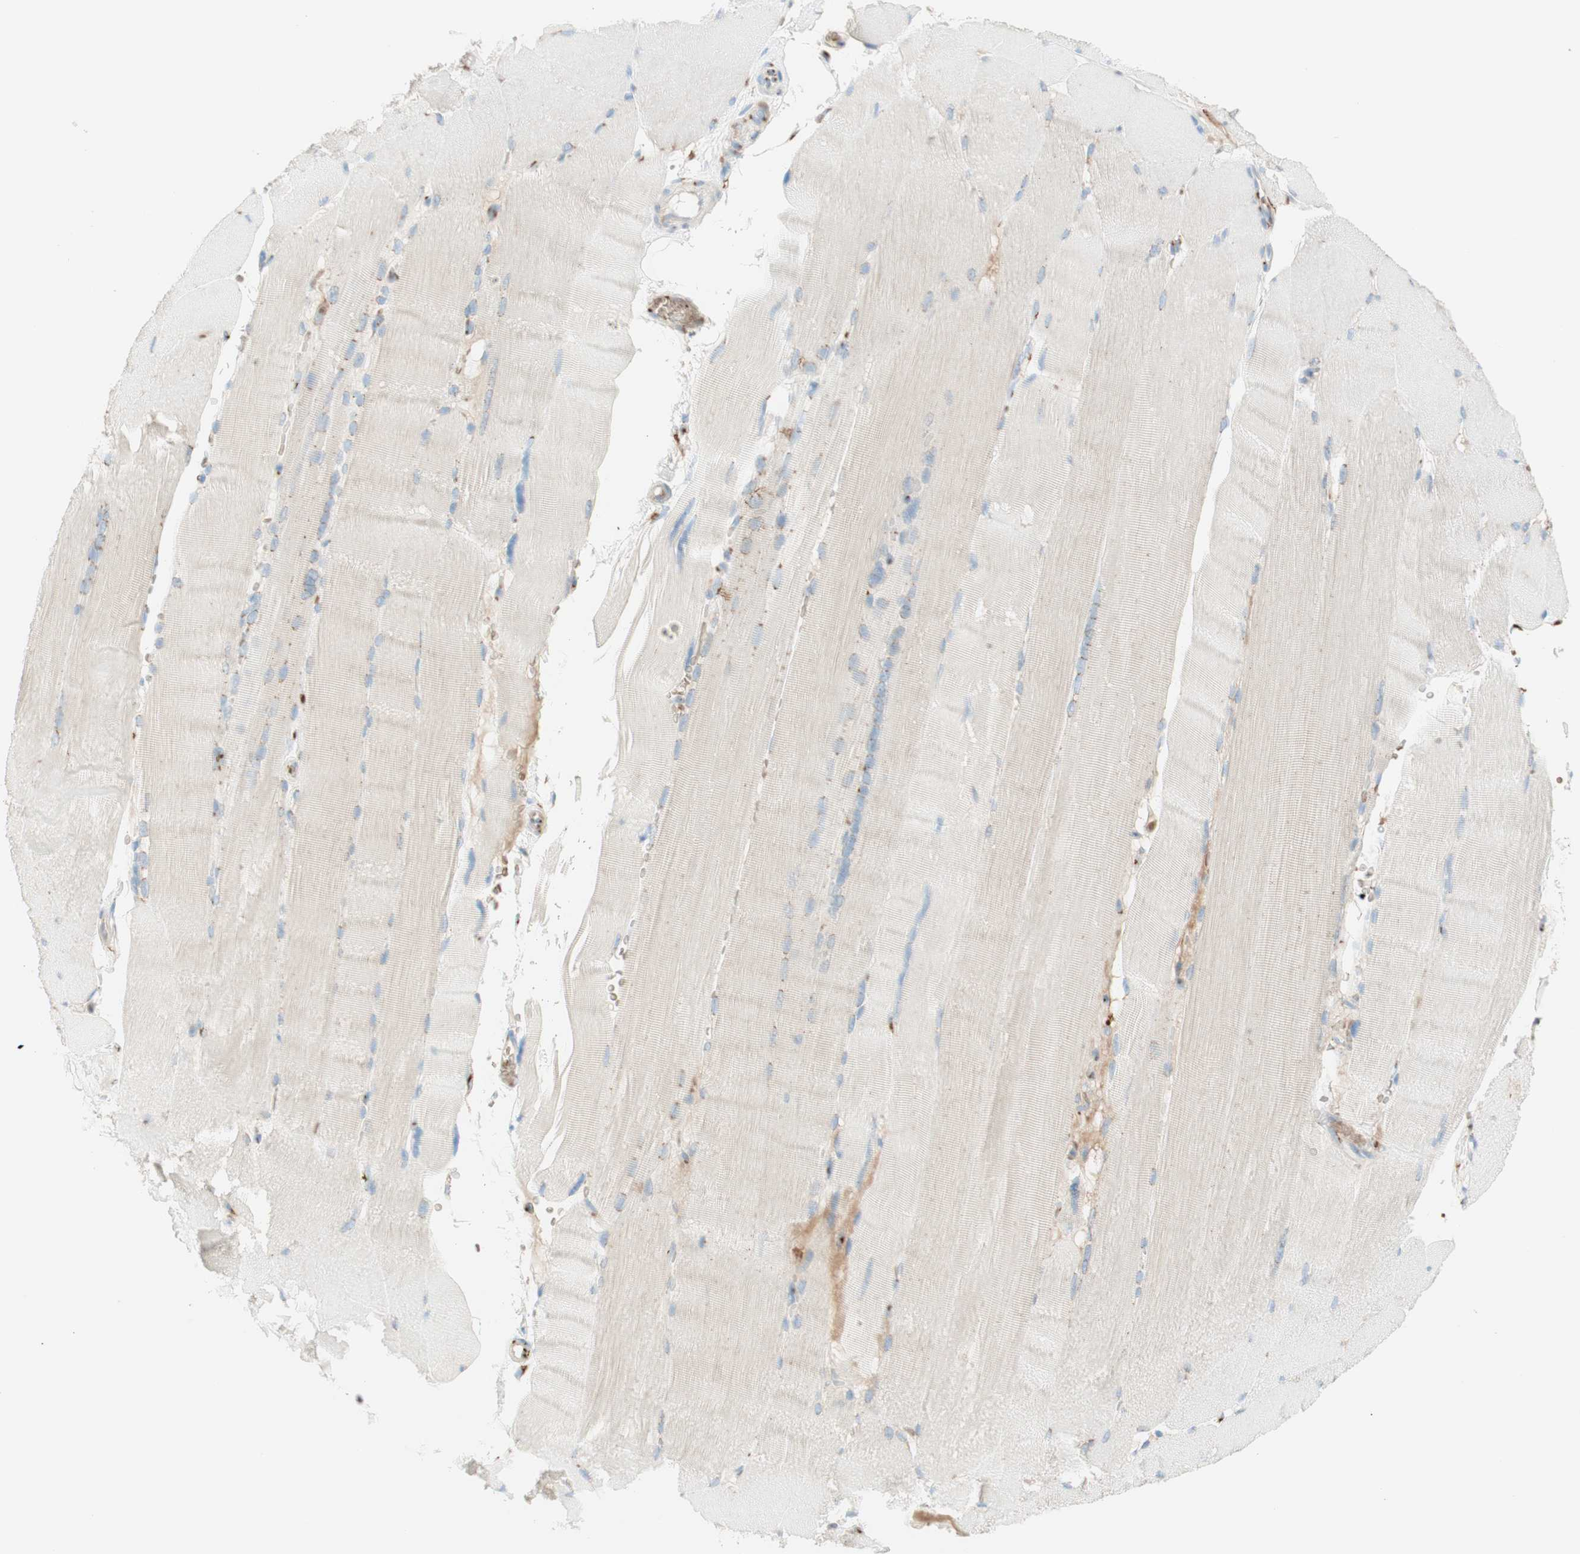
{"staining": {"intensity": "negative", "quantity": "none", "location": "none"}, "tissue": "skeletal muscle", "cell_type": "Myocytes", "image_type": "normal", "snomed": [{"axis": "morphology", "description": "Normal tissue, NOS"}, {"axis": "topography", "description": "Skin"}, {"axis": "topography", "description": "Skeletal muscle"}], "caption": "This is a image of IHC staining of benign skeletal muscle, which shows no staining in myocytes. The staining was performed using DAB (3,3'-diaminobenzidine) to visualize the protein expression in brown, while the nuclei were stained in blue with hematoxylin (Magnification: 20x).", "gene": "GOLGB1", "patient": {"sex": "male", "age": 83}}